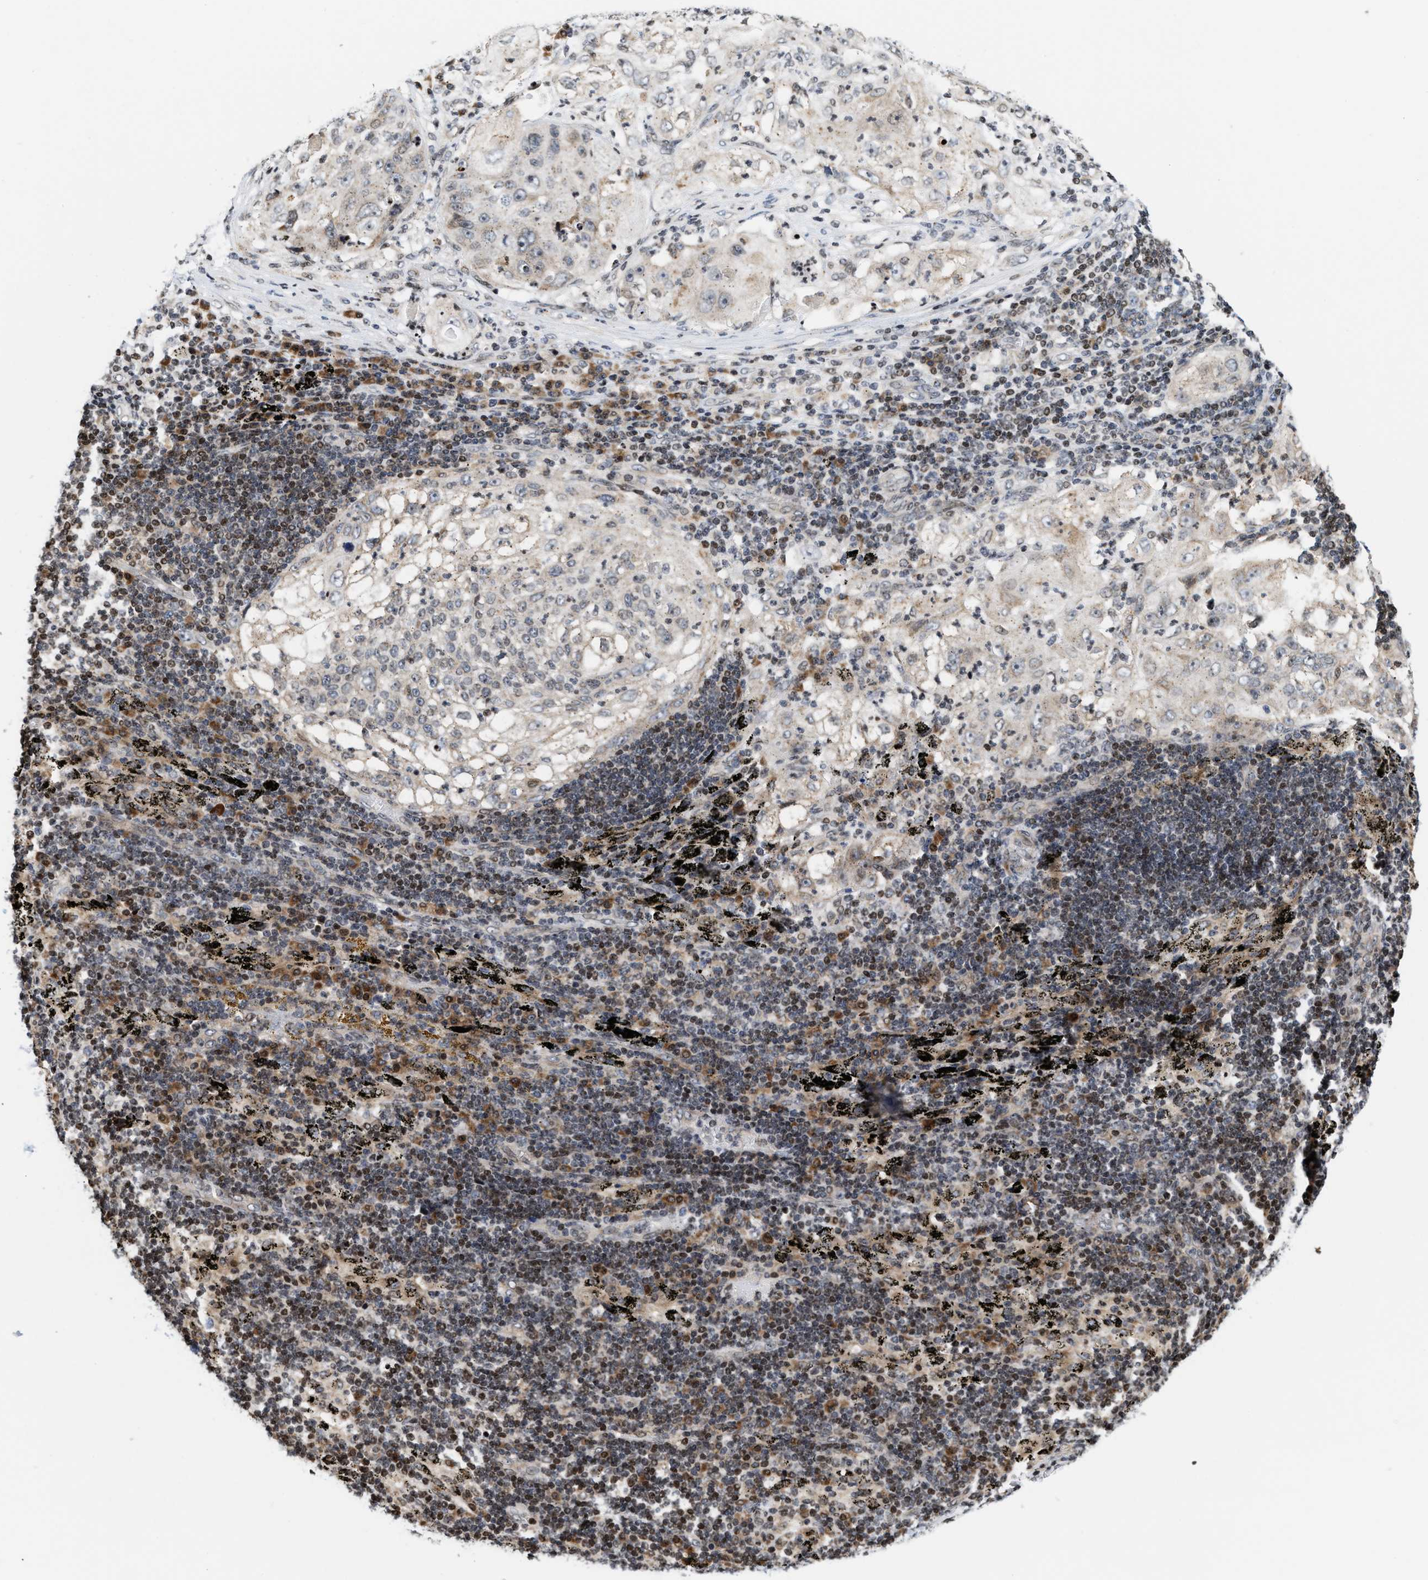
{"staining": {"intensity": "weak", "quantity": "<25%", "location": "cytoplasmic/membranous"}, "tissue": "lung cancer", "cell_type": "Tumor cells", "image_type": "cancer", "snomed": [{"axis": "morphology", "description": "Inflammation, NOS"}, {"axis": "morphology", "description": "Squamous cell carcinoma, NOS"}, {"axis": "topography", "description": "Lymph node"}, {"axis": "topography", "description": "Soft tissue"}, {"axis": "topography", "description": "Lung"}], "caption": "There is no significant expression in tumor cells of lung squamous cell carcinoma. (Stains: DAB (3,3'-diaminobenzidine) immunohistochemistry (IHC) with hematoxylin counter stain, Microscopy: brightfield microscopy at high magnification).", "gene": "PDZD2", "patient": {"sex": "male", "age": 66}}